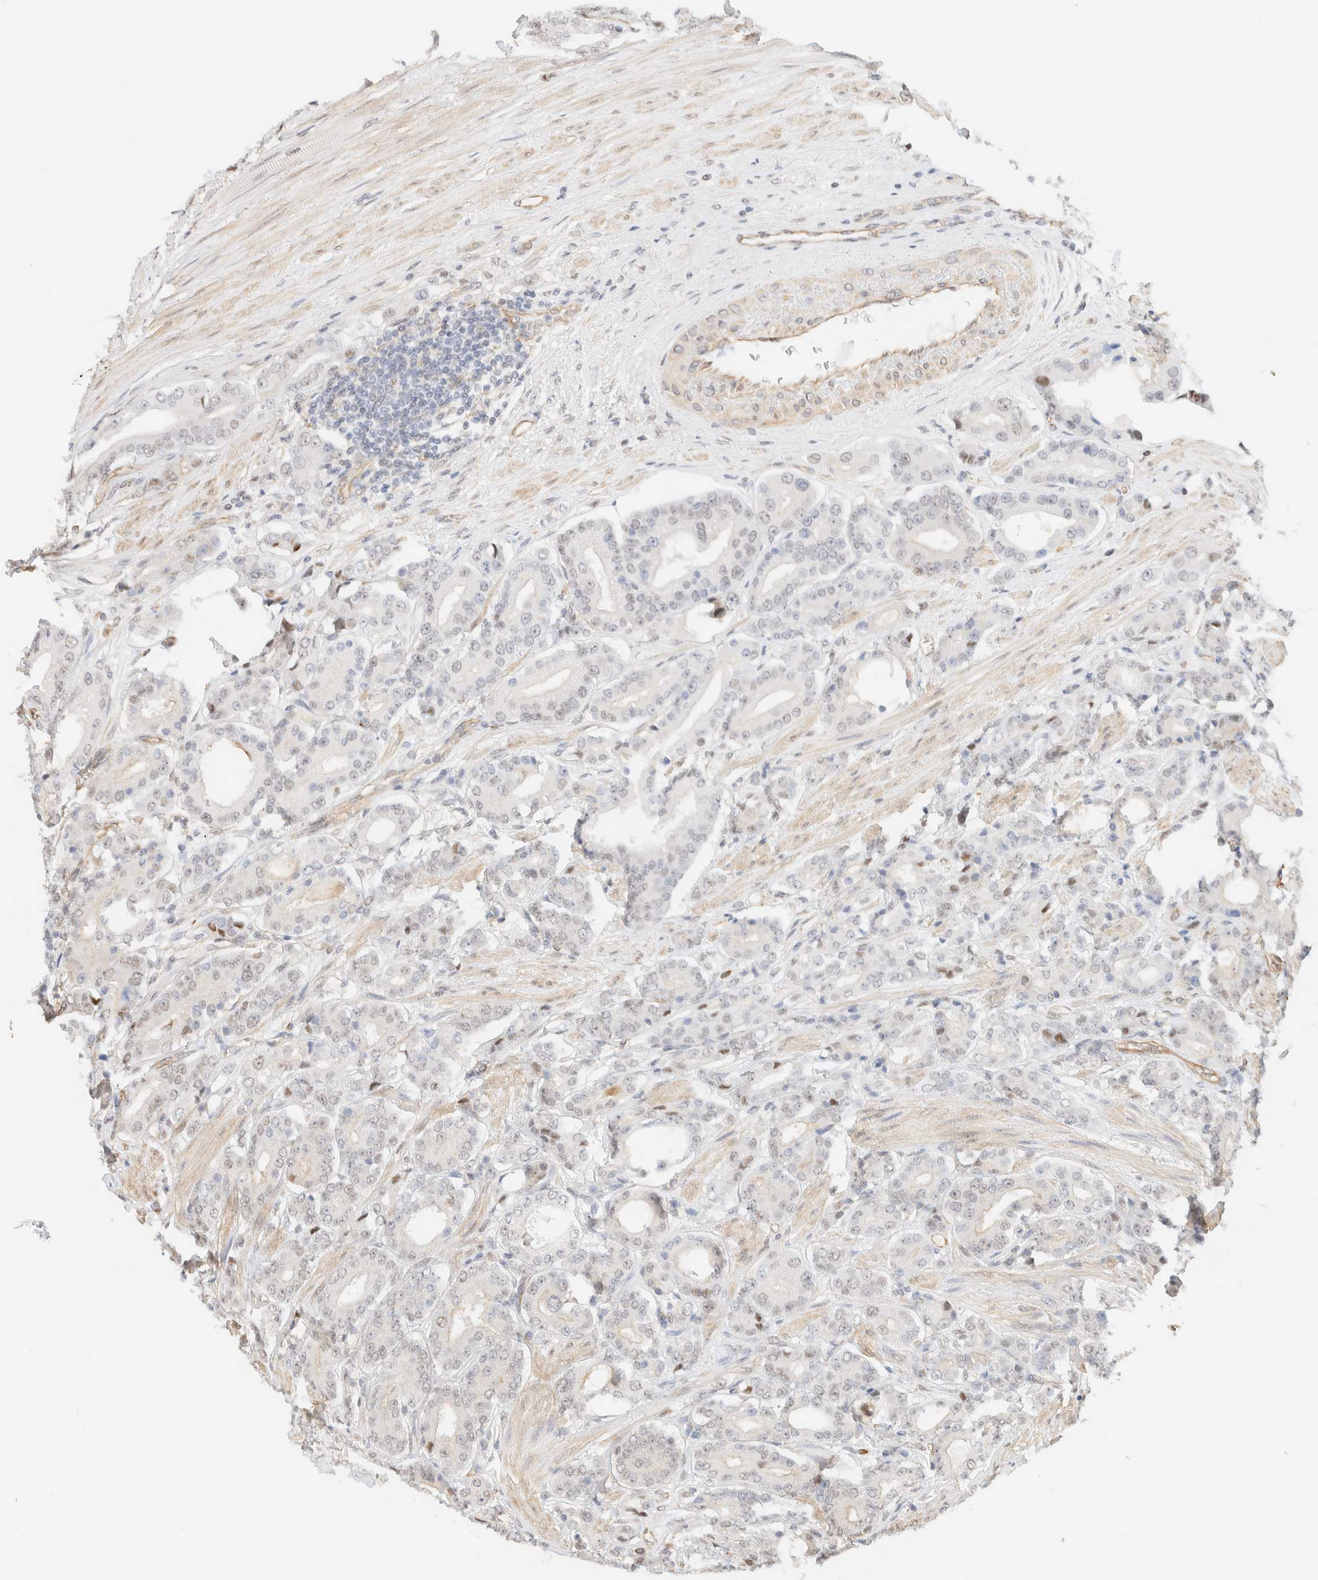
{"staining": {"intensity": "weak", "quantity": "<25%", "location": "nuclear"}, "tissue": "prostate cancer", "cell_type": "Tumor cells", "image_type": "cancer", "snomed": [{"axis": "morphology", "description": "Adenocarcinoma, High grade"}, {"axis": "topography", "description": "Prostate"}], "caption": "Tumor cells show no significant staining in high-grade adenocarcinoma (prostate). (DAB (3,3'-diaminobenzidine) immunohistochemistry (IHC) visualized using brightfield microscopy, high magnification).", "gene": "ARID5A", "patient": {"sex": "male", "age": 71}}